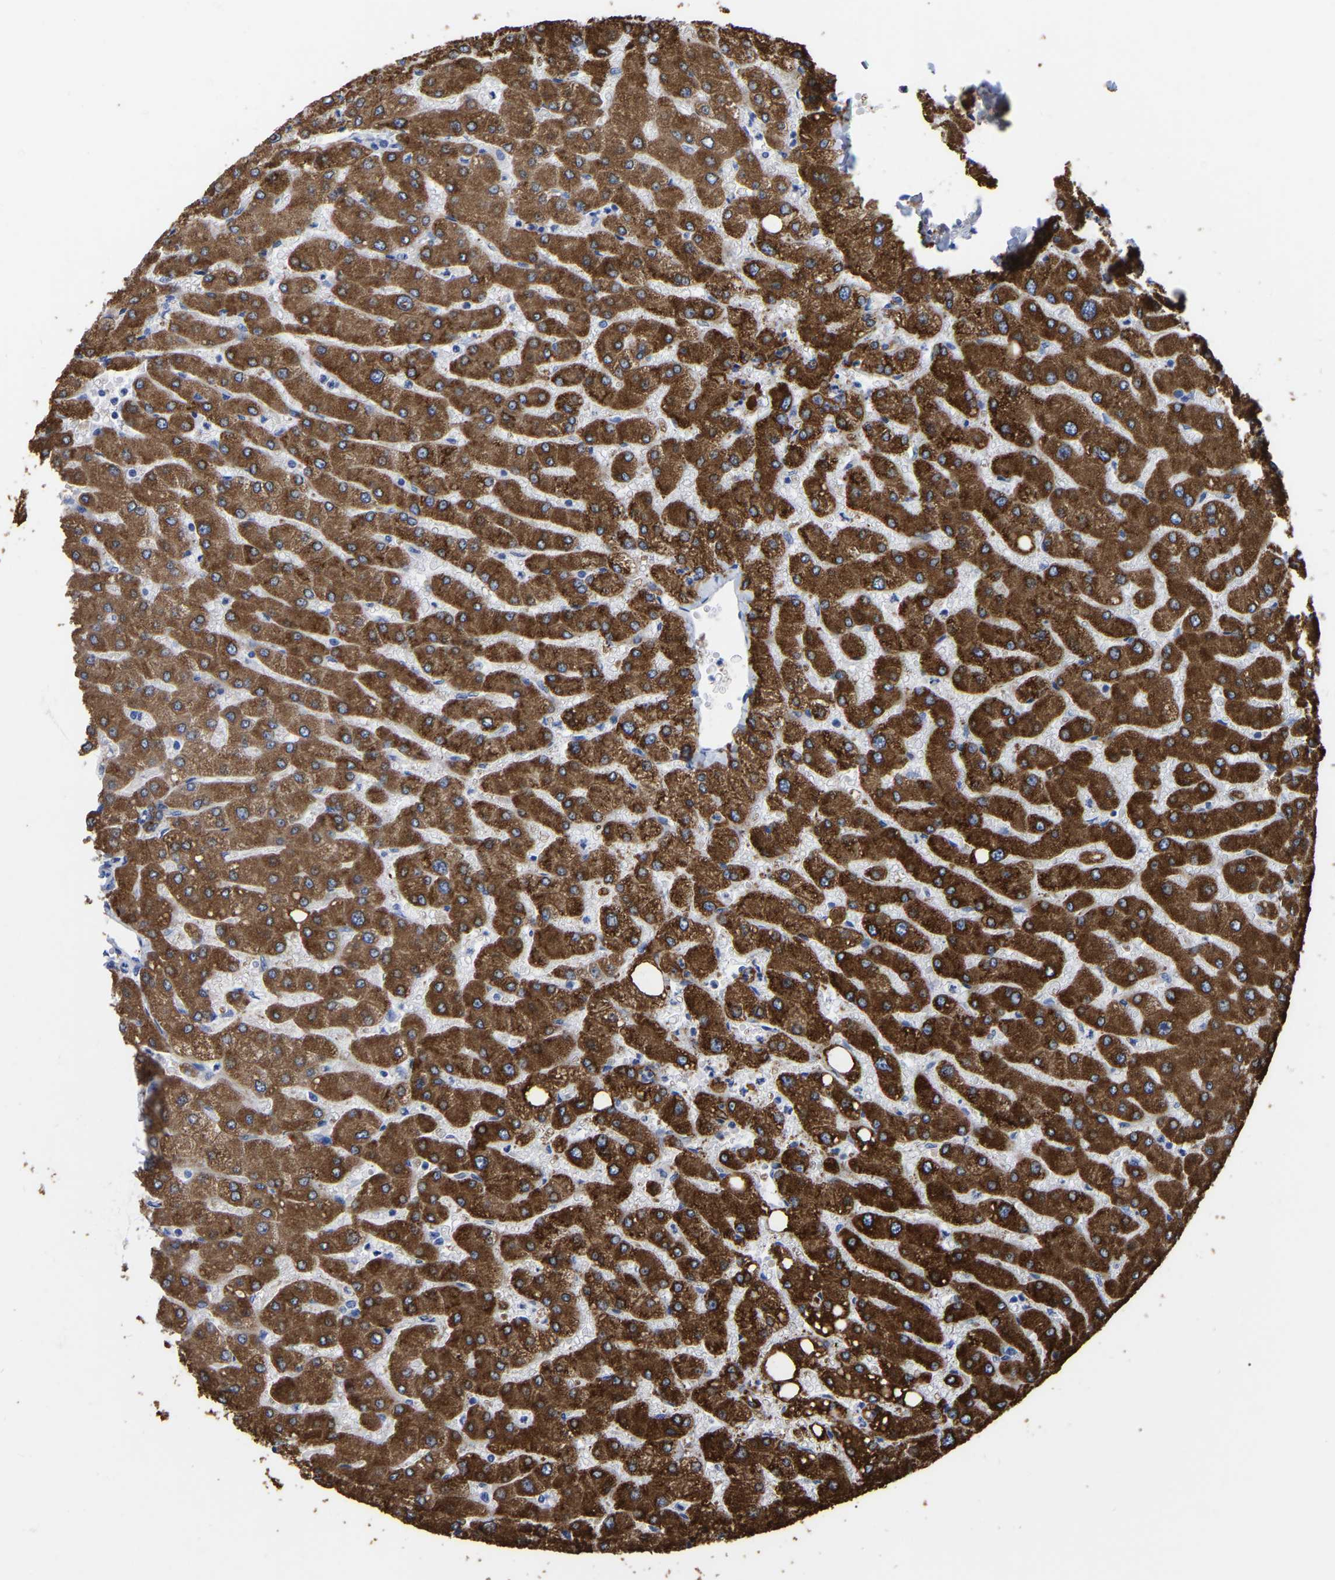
{"staining": {"intensity": "weak", "quantity": "<25%", "location": "cytoplasmic/membranous"}, "tissue": "liver", "cell_type": "Cholangiocytes", "image_type": "normal", "snomed": [{"axis": "morphology", "description": "Normal tissue, NOS"}, {"axis": "topography", "description": "Liver"}], "caption": "Immunohistochemistry of normal human liver demonstrates no expression in cholangiocytes.", "gene": "ANXA13", "patient": {"sex": "male", "age": 55}}